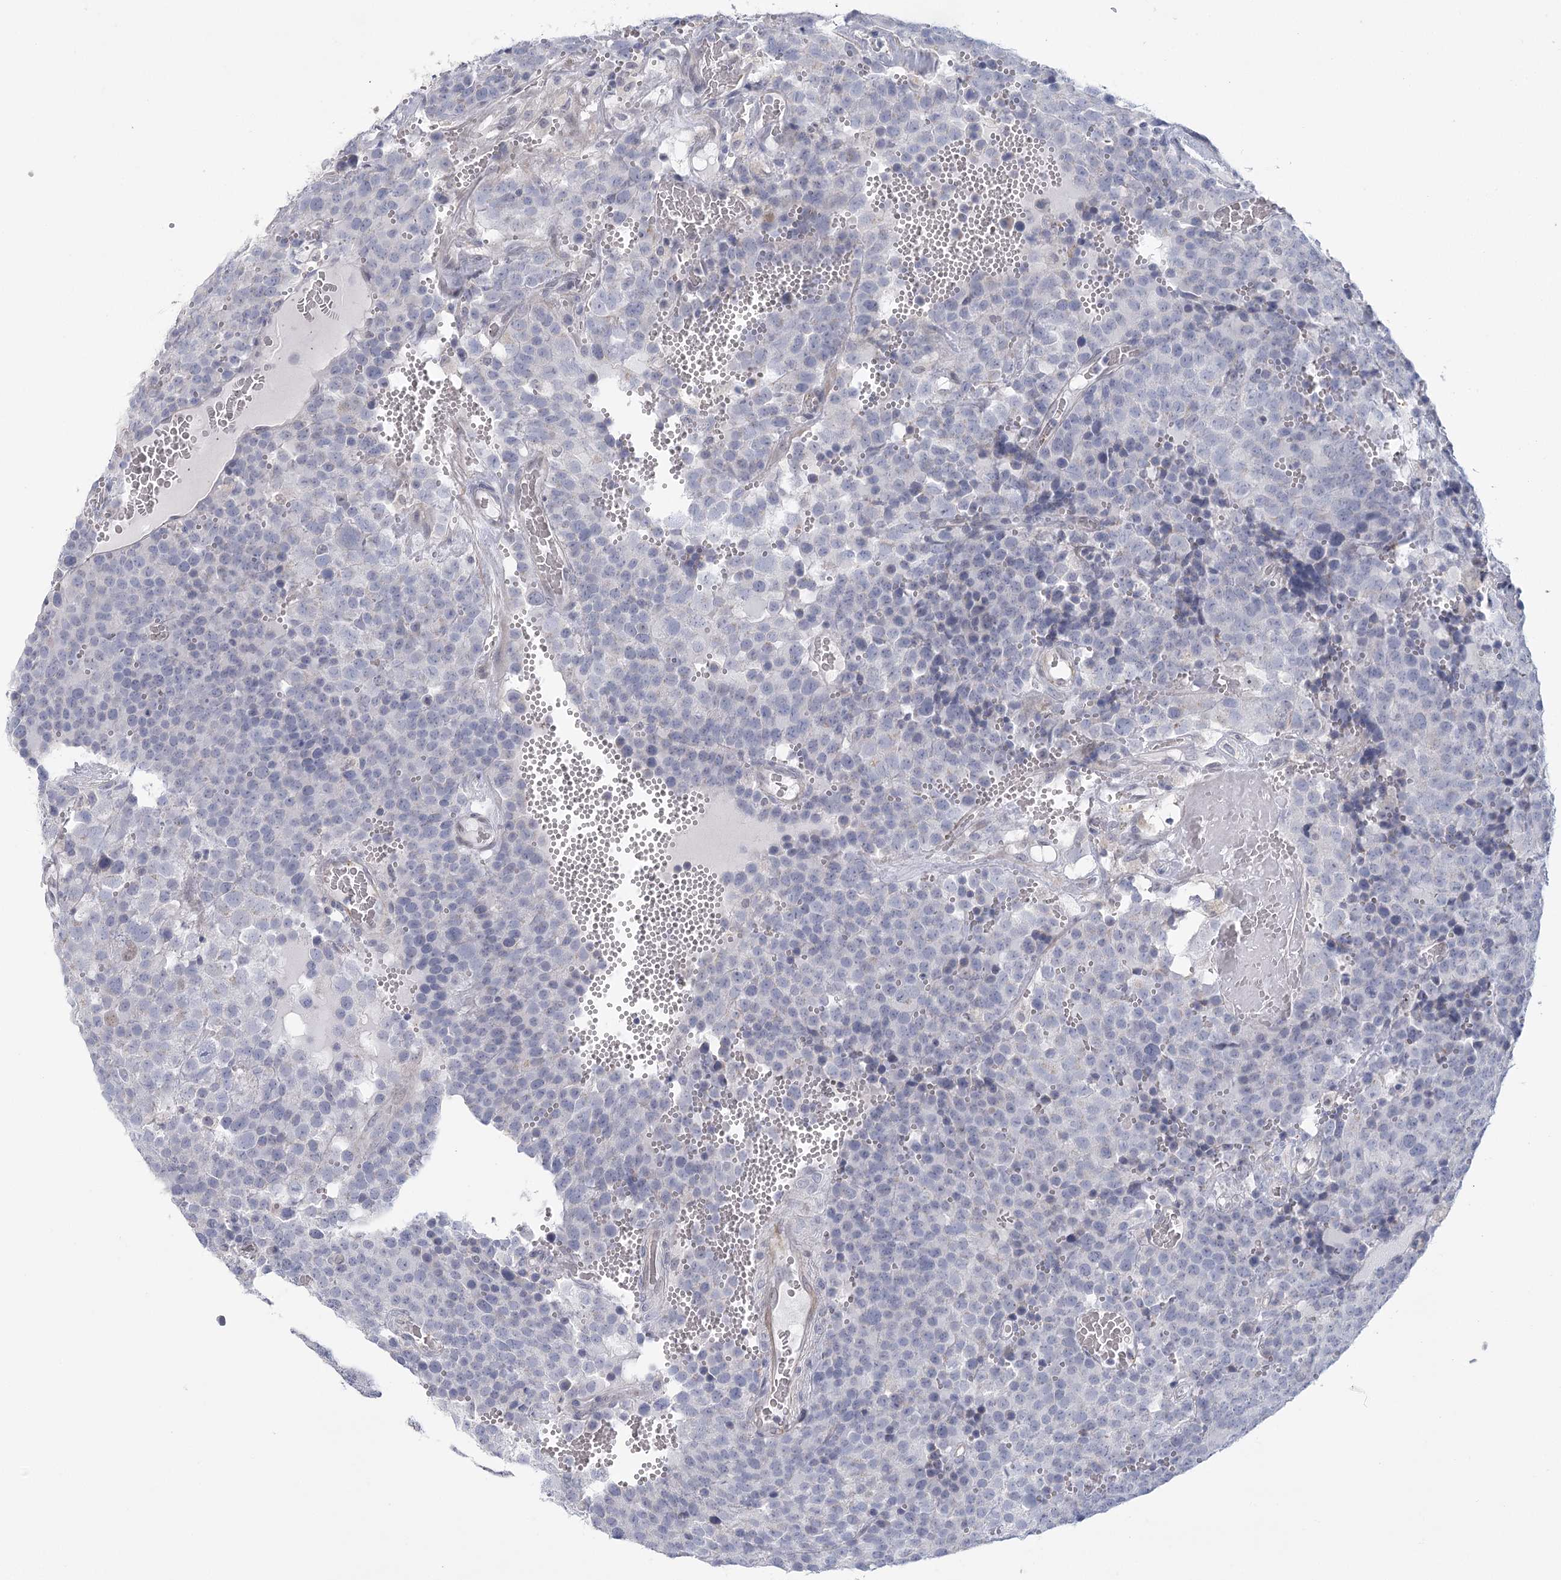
{"staining": {"intensity": "negative", "quantity": "none", "location": "none"}, "tissue": "testis cancer", "cell_type": "Tumor cells", "image_type": "cancer", "snomed": [{"axis": "morphology", "description": "Seminoma, NOS"}, {"axis": "topography", "description": "Testis"}], "caption": "Immunohistochemistry (IHC) of testis seminoma demonstrates no positivity in tumor cells.", "gene": "FAM76B", "patient": {"sex": "male", "age": 71}}